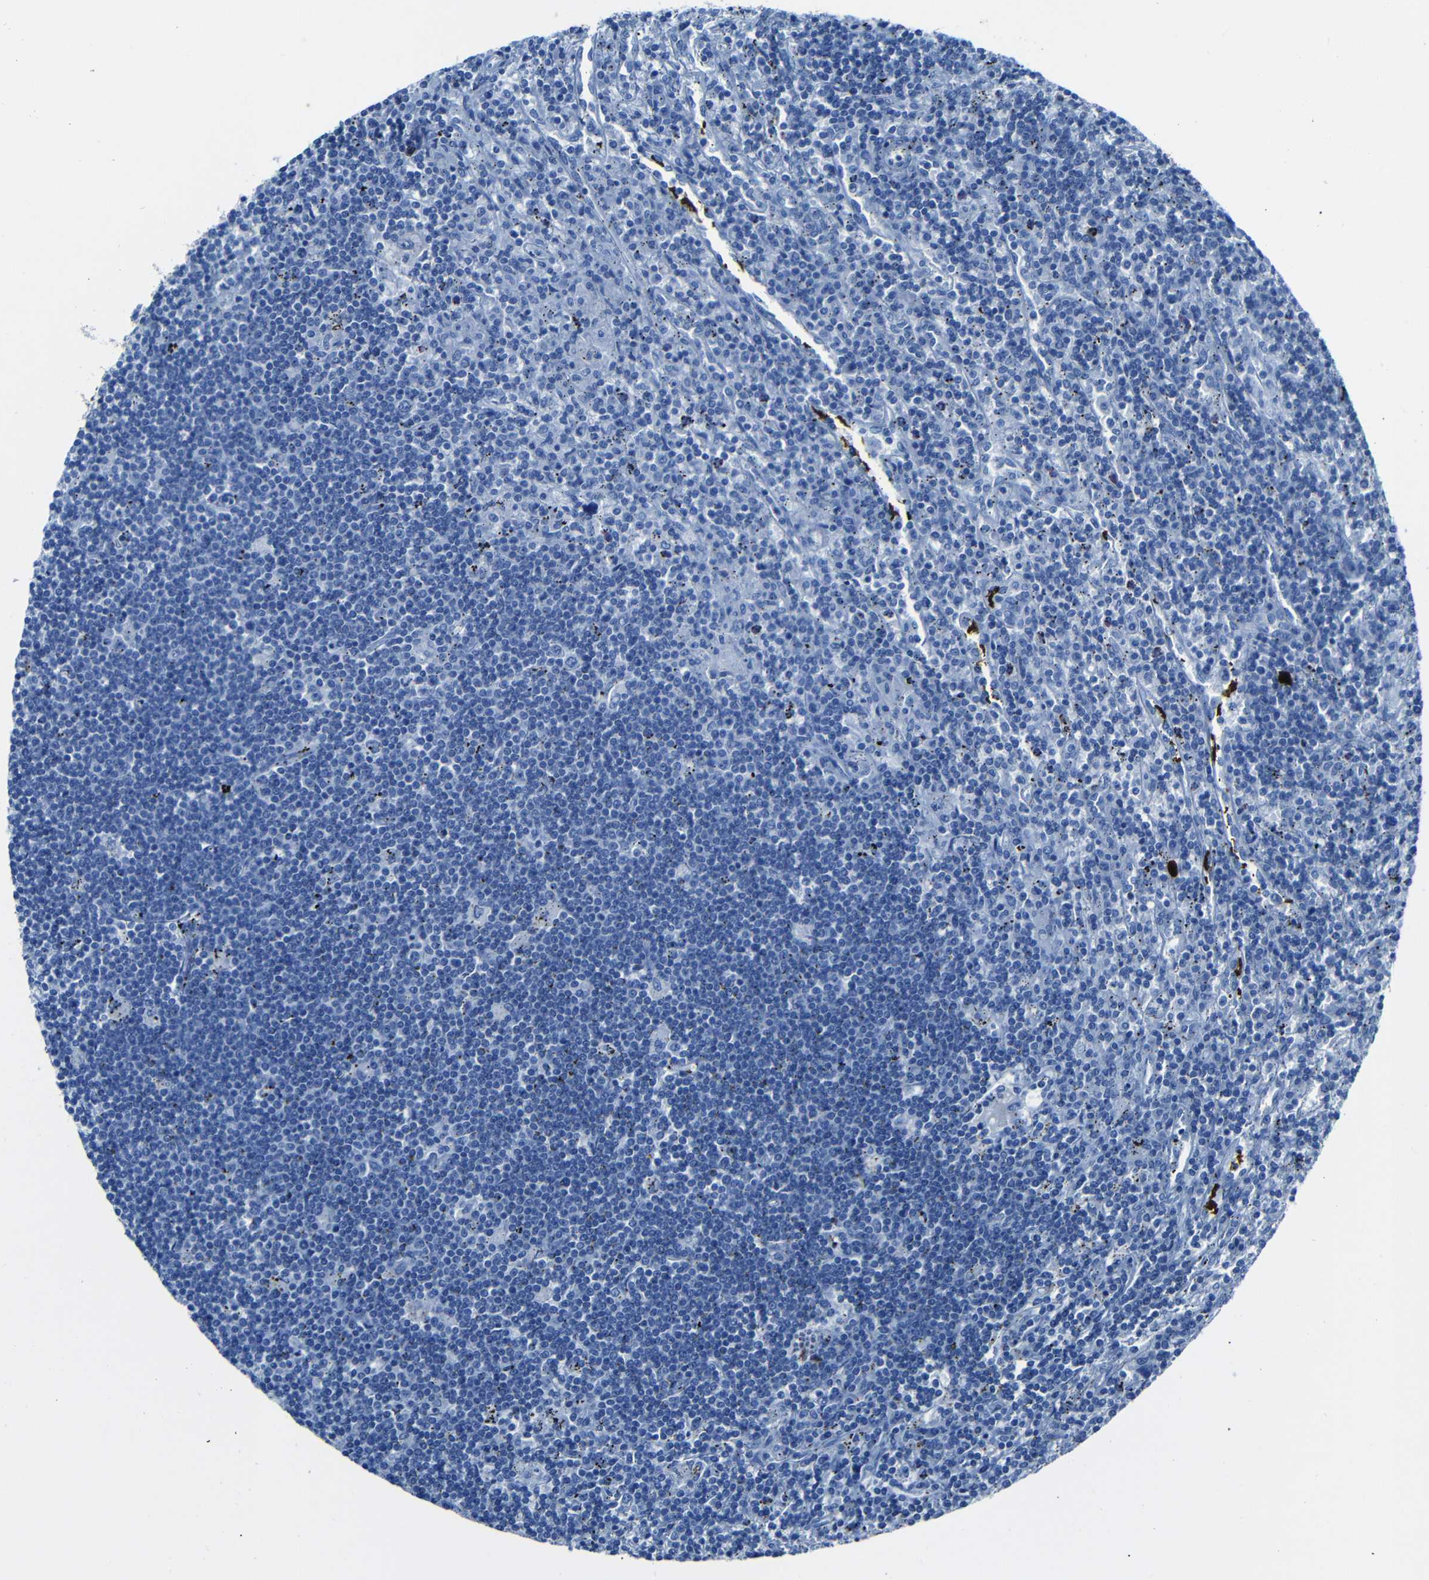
{"staining": {"intensity": "negative", "quantity": "none", "location": "none"}, "tissue": "lymphoma", "cell_type": "Tumor cells", "image_type": "cancer", "snomed": [{"axis": "morphology", "description": "Malignant lymphoma, non-Hodgkin's type, Low grade"}, {"axis": "topography", "description": "Spleen"}], "caption": "Immunohistochemistry (IHC) of low-grade malignant lymphoma, non-Hodgkin's type exhibits no staining in tumor cells.", "gene": "CLDN11", "patient": {"sex": "male", "age": 76}}